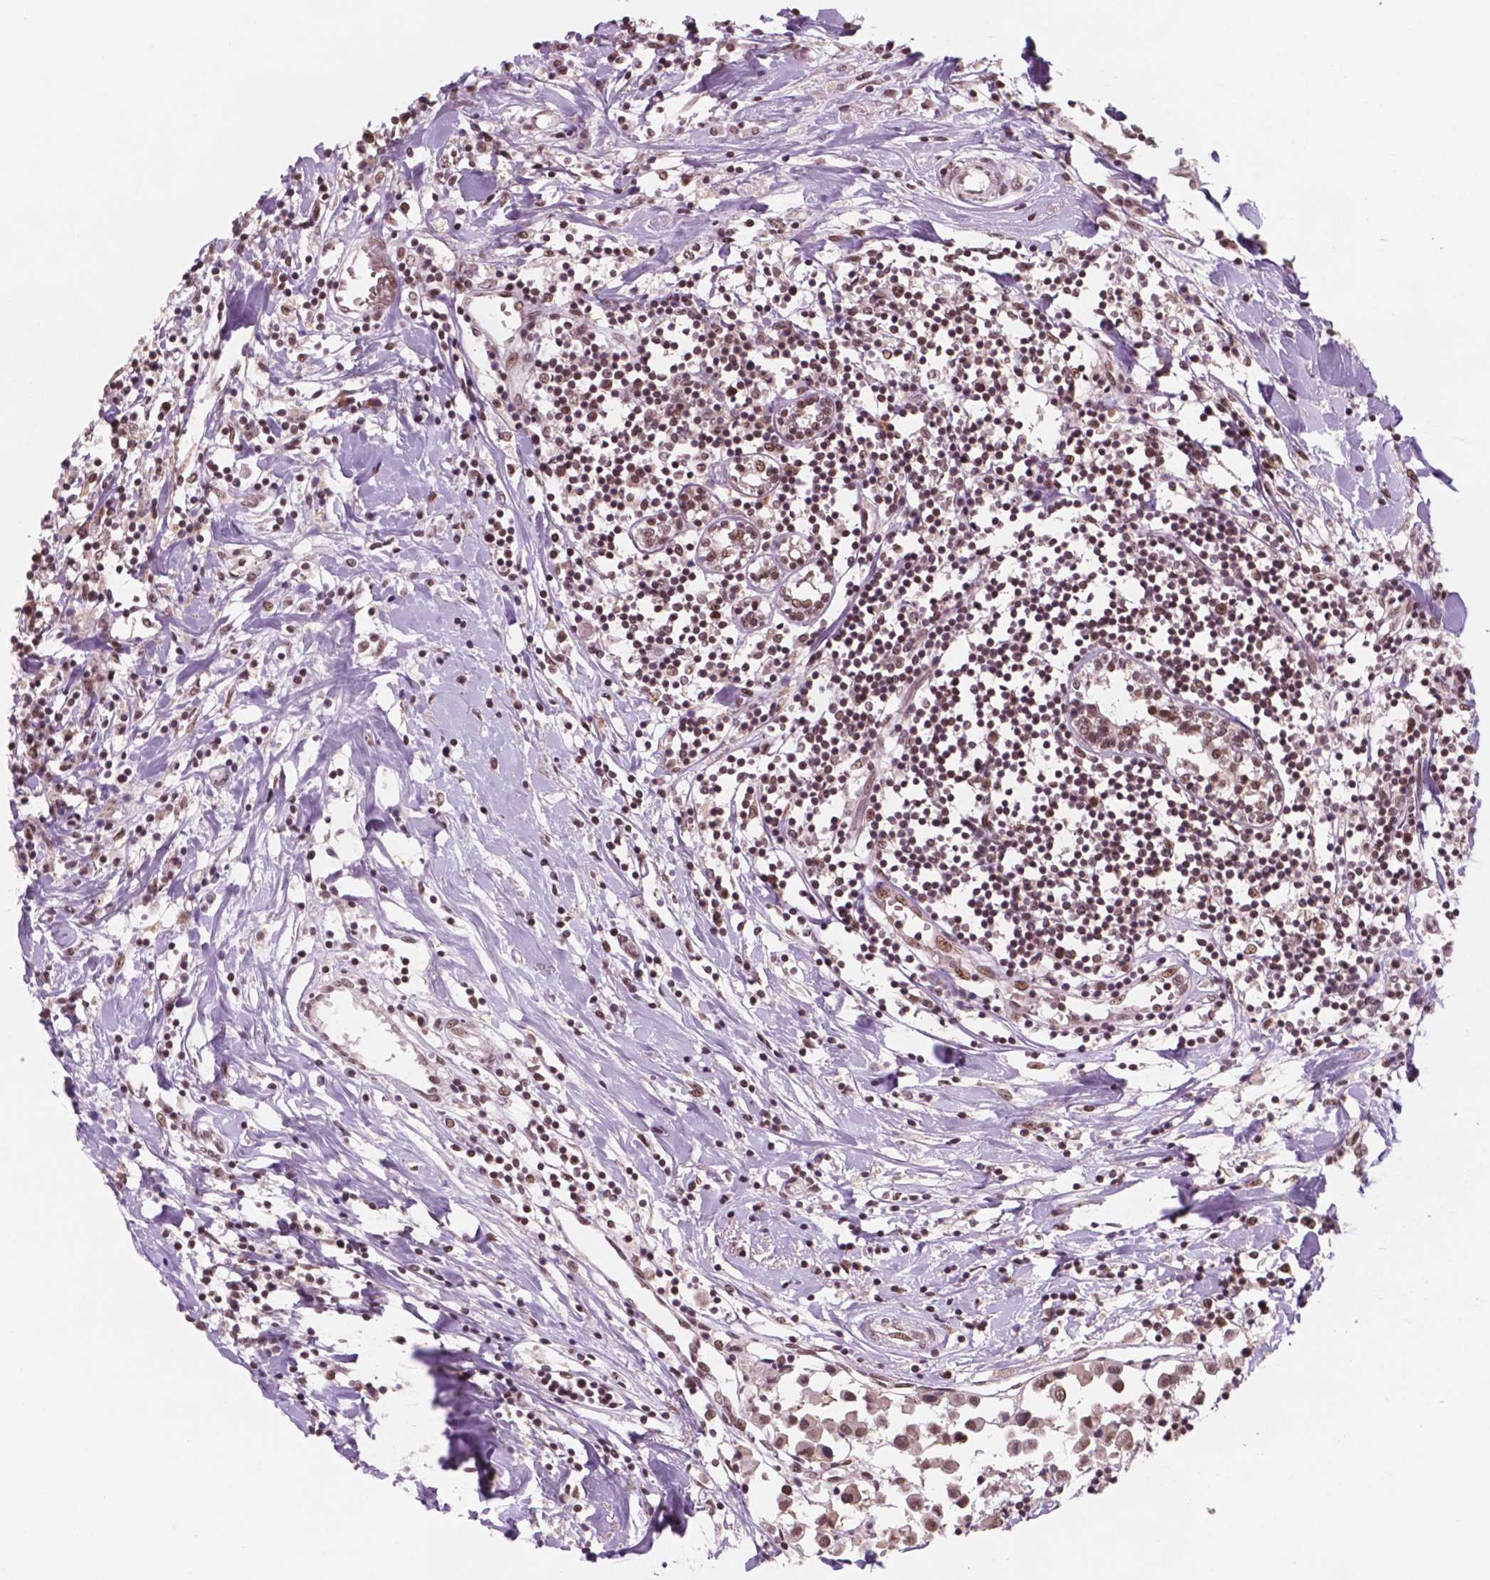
{"staining": {"intensity": "moderate", "quantity": ">75%", "location": "nuclear"}, "tissue": "breast cancer", "cell_type": "Tumor cells", "image_type": "cancer", "snomed": [{"axis": "morphology", "description": "Duct carcinoma"}, {"axis": "topography", "description": "Breast"}], "caption": "Intraductal carcinoma (breast) stained for a protein demonstrates moderate nuclear positivity in tumor cells. Using DAB (3,3'-diaminobenzidine) (brown) and hematoxylin (blue) stains, captured at high magnification using brightfield microscopy.", "gene": "POLR2E", "patient": {"sex": "female", "age": 61}}